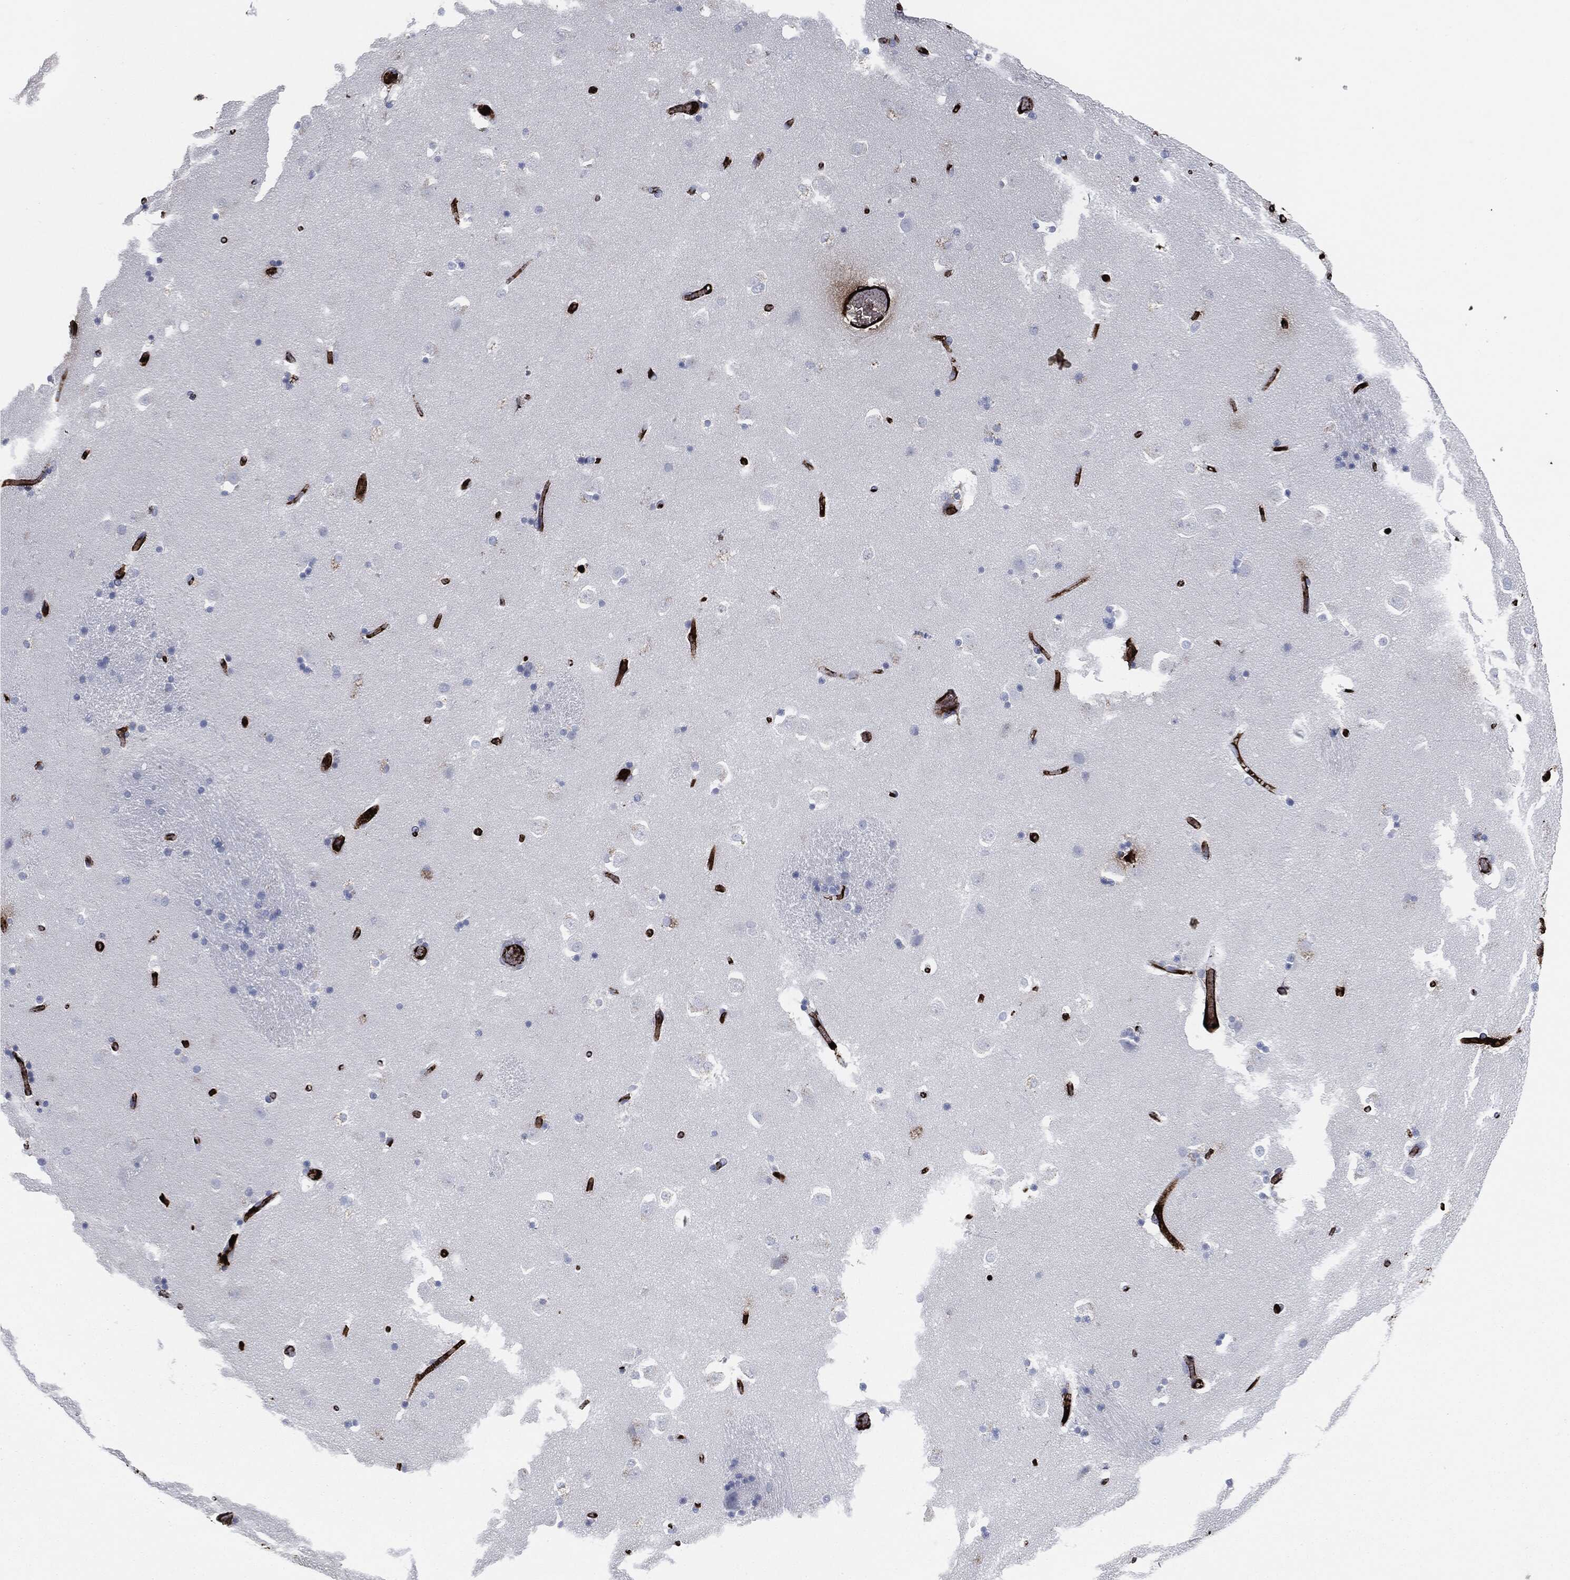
{"staining": {"intensity": "negative", "quantity": "none", "location": "none"}, "tissue": "caudate", "cell_type": "Glial cells", "image_type": "normal", "snomed": [{"axis": "morphology", "description": "Normal tissue, NOS"}, {"axis": "topography", "description": "Lateral ventricle wall"}], "caption": "Immunohistochemistry image of unremarkable caudate stained for a protein (brown), which reveals no positivity in glial cells.", "gene": "APOB", "patient": {"sex": "male", "age": 51}}